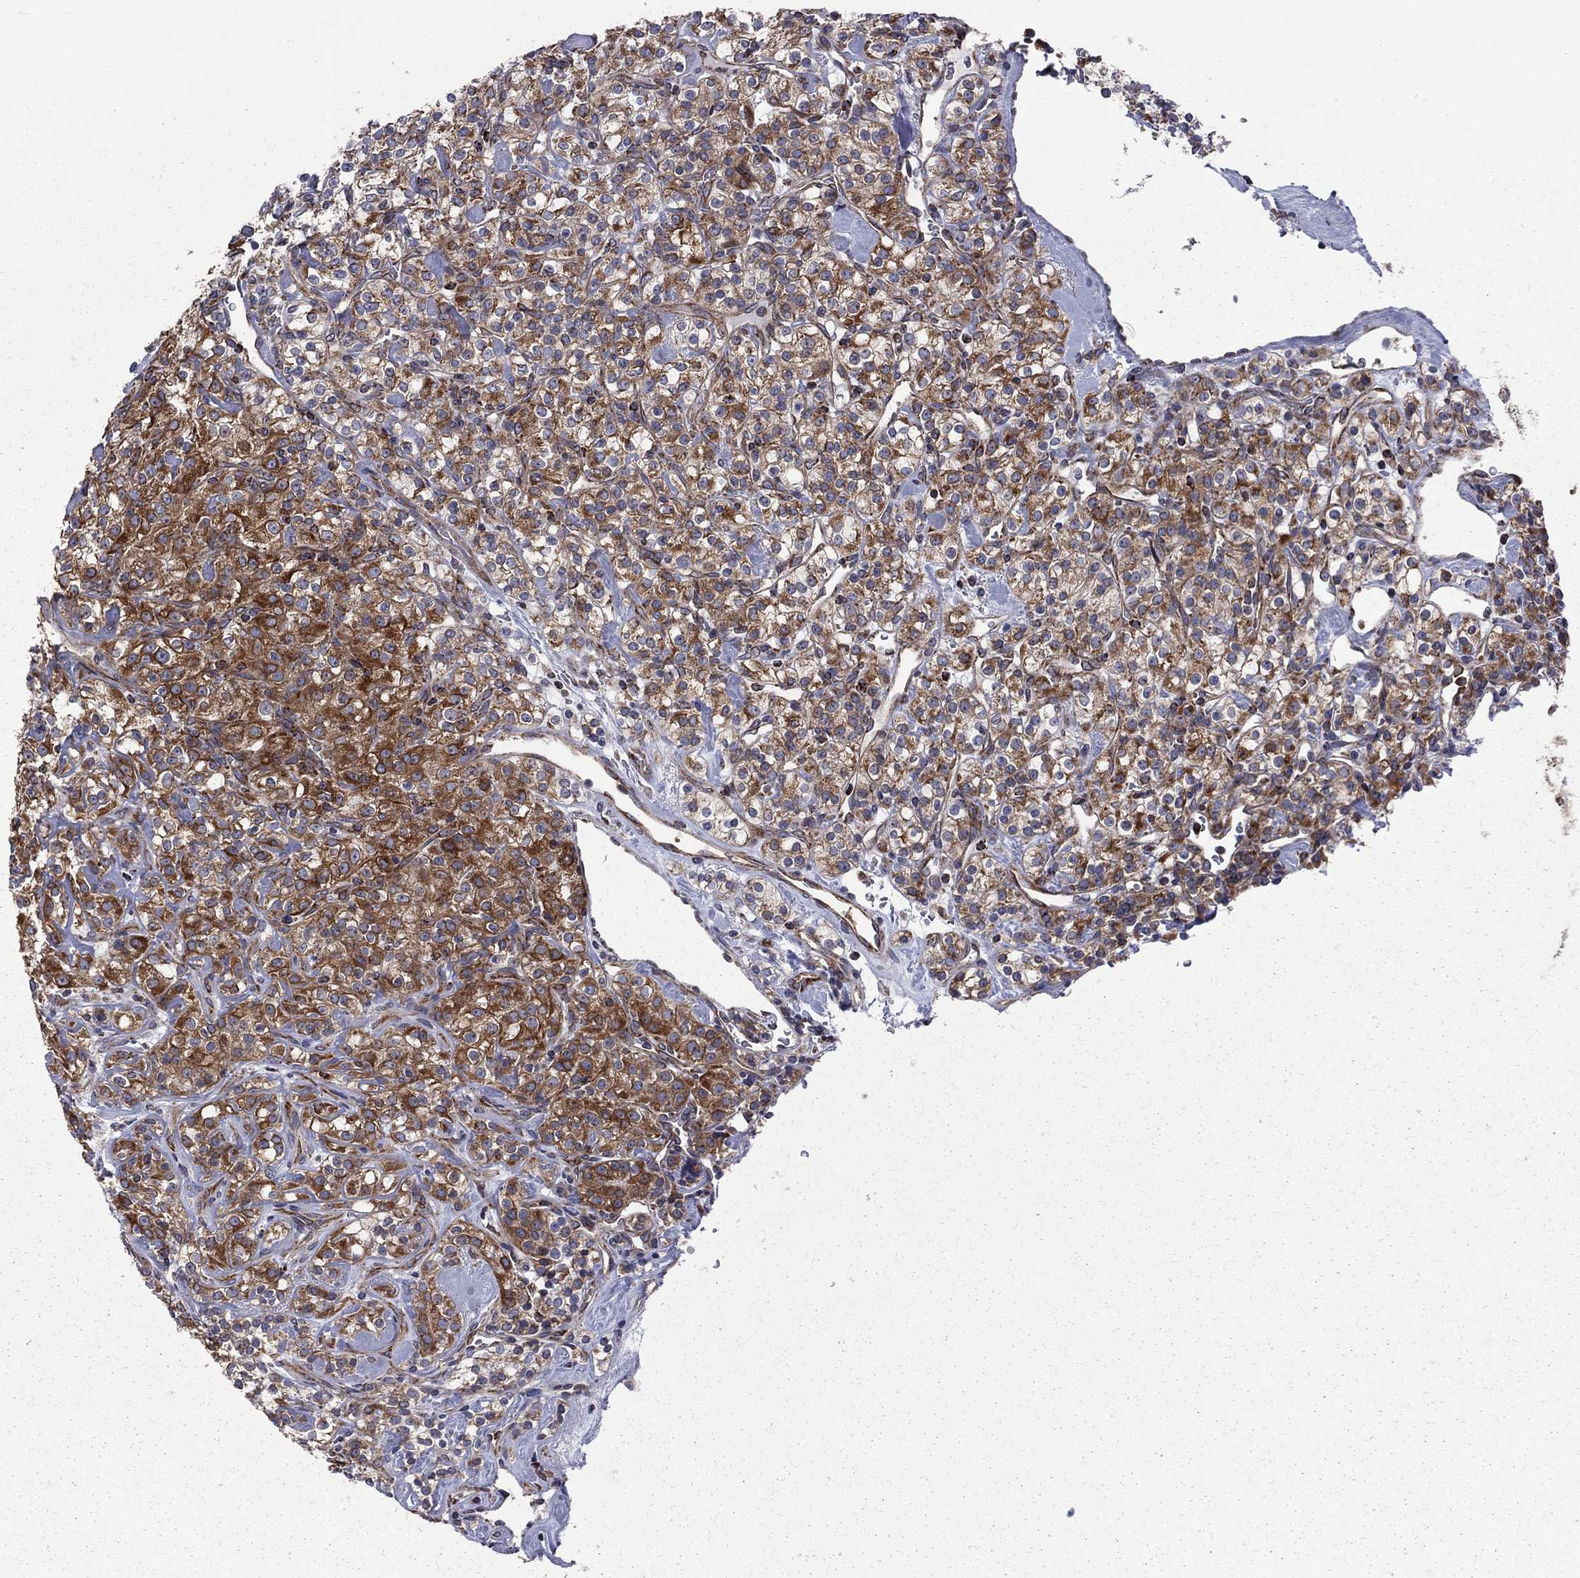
{"staining": {"intensity": "strong", "quantity": ">75%", "location": "cytoplasmic/membranous"}, "tissue": "renal cancer", "cell_type": "Tumor cells", "image_type": "cancer", "snomed": [{"axis": "morphology", "description": "Adenocarcinoma, NOS"}, {"axis": "topography", "description": "Kidney"}], "caption": "Immunohistochemistry of renal adenocarcinoma demonstrates high levels of strong cytoplasmic/membranous staining in about >75% of tumor cells. The protein of interest is shown in brown color, while the nuclei are stained blue.", "gene": "CLPTM1", "patient": {"sex": "male", "age": 77}}